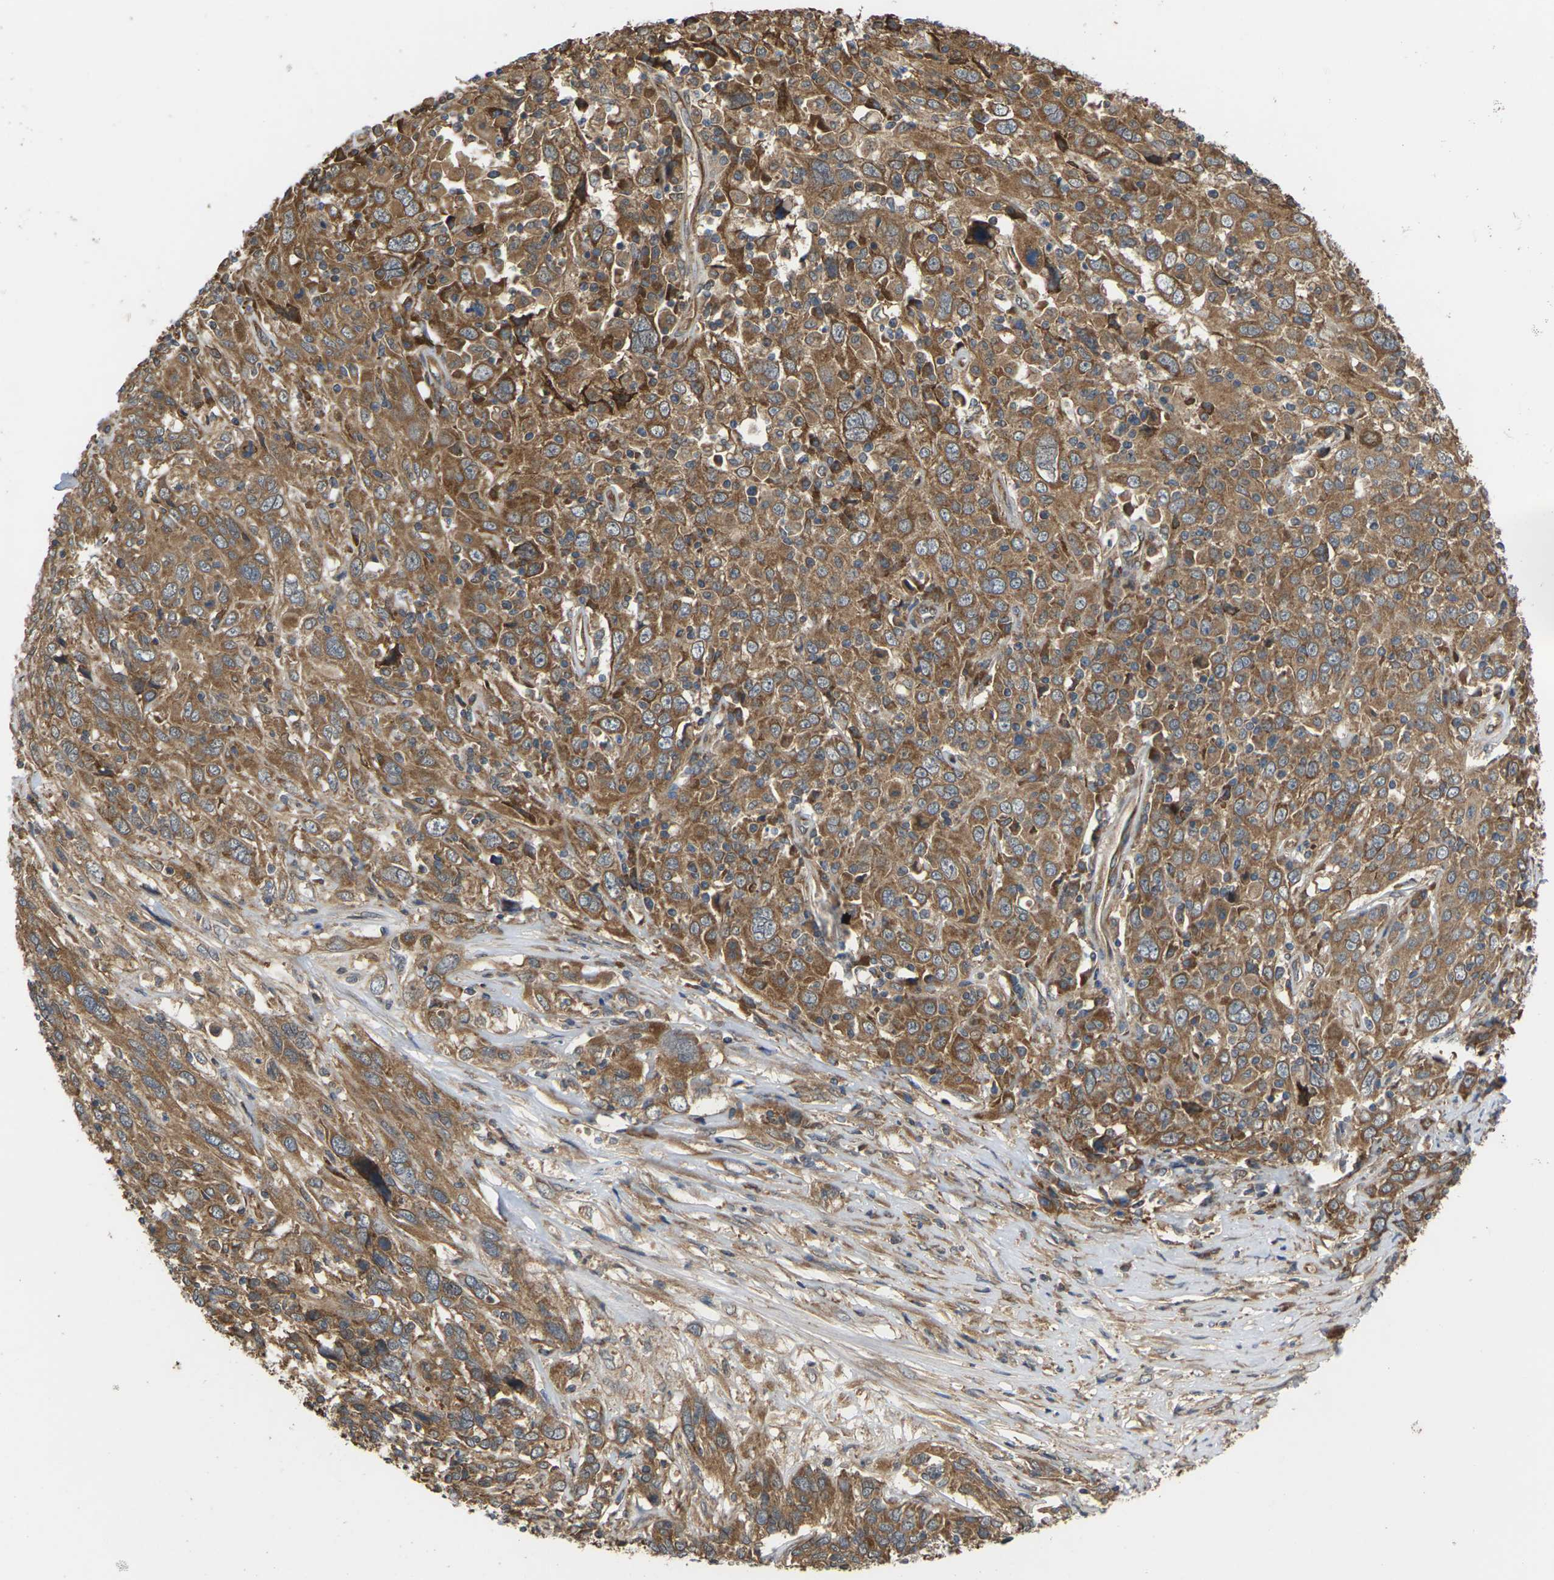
{"staining": {"intensity": "moderate", "quantity": ">75%", "location": "cytoplasmic/membranous"}, "tissue": "cervical cancer", "cell_type": "Tumor cells", "image_type": "cancer", "snomed": [{"axis": "morphology", "description": "Squamous cell carcinoma, NOS"}, {"axis": "topography", "description": "Cervix"}], "caption": "Cervical cancer stained with immunohistochemistry (IHC) displays moderate cytoplasmic/membranous expression in about >75% of tumor cells.", "gene": "NRAS", "patient": {"sex": "female", "age": 46}}